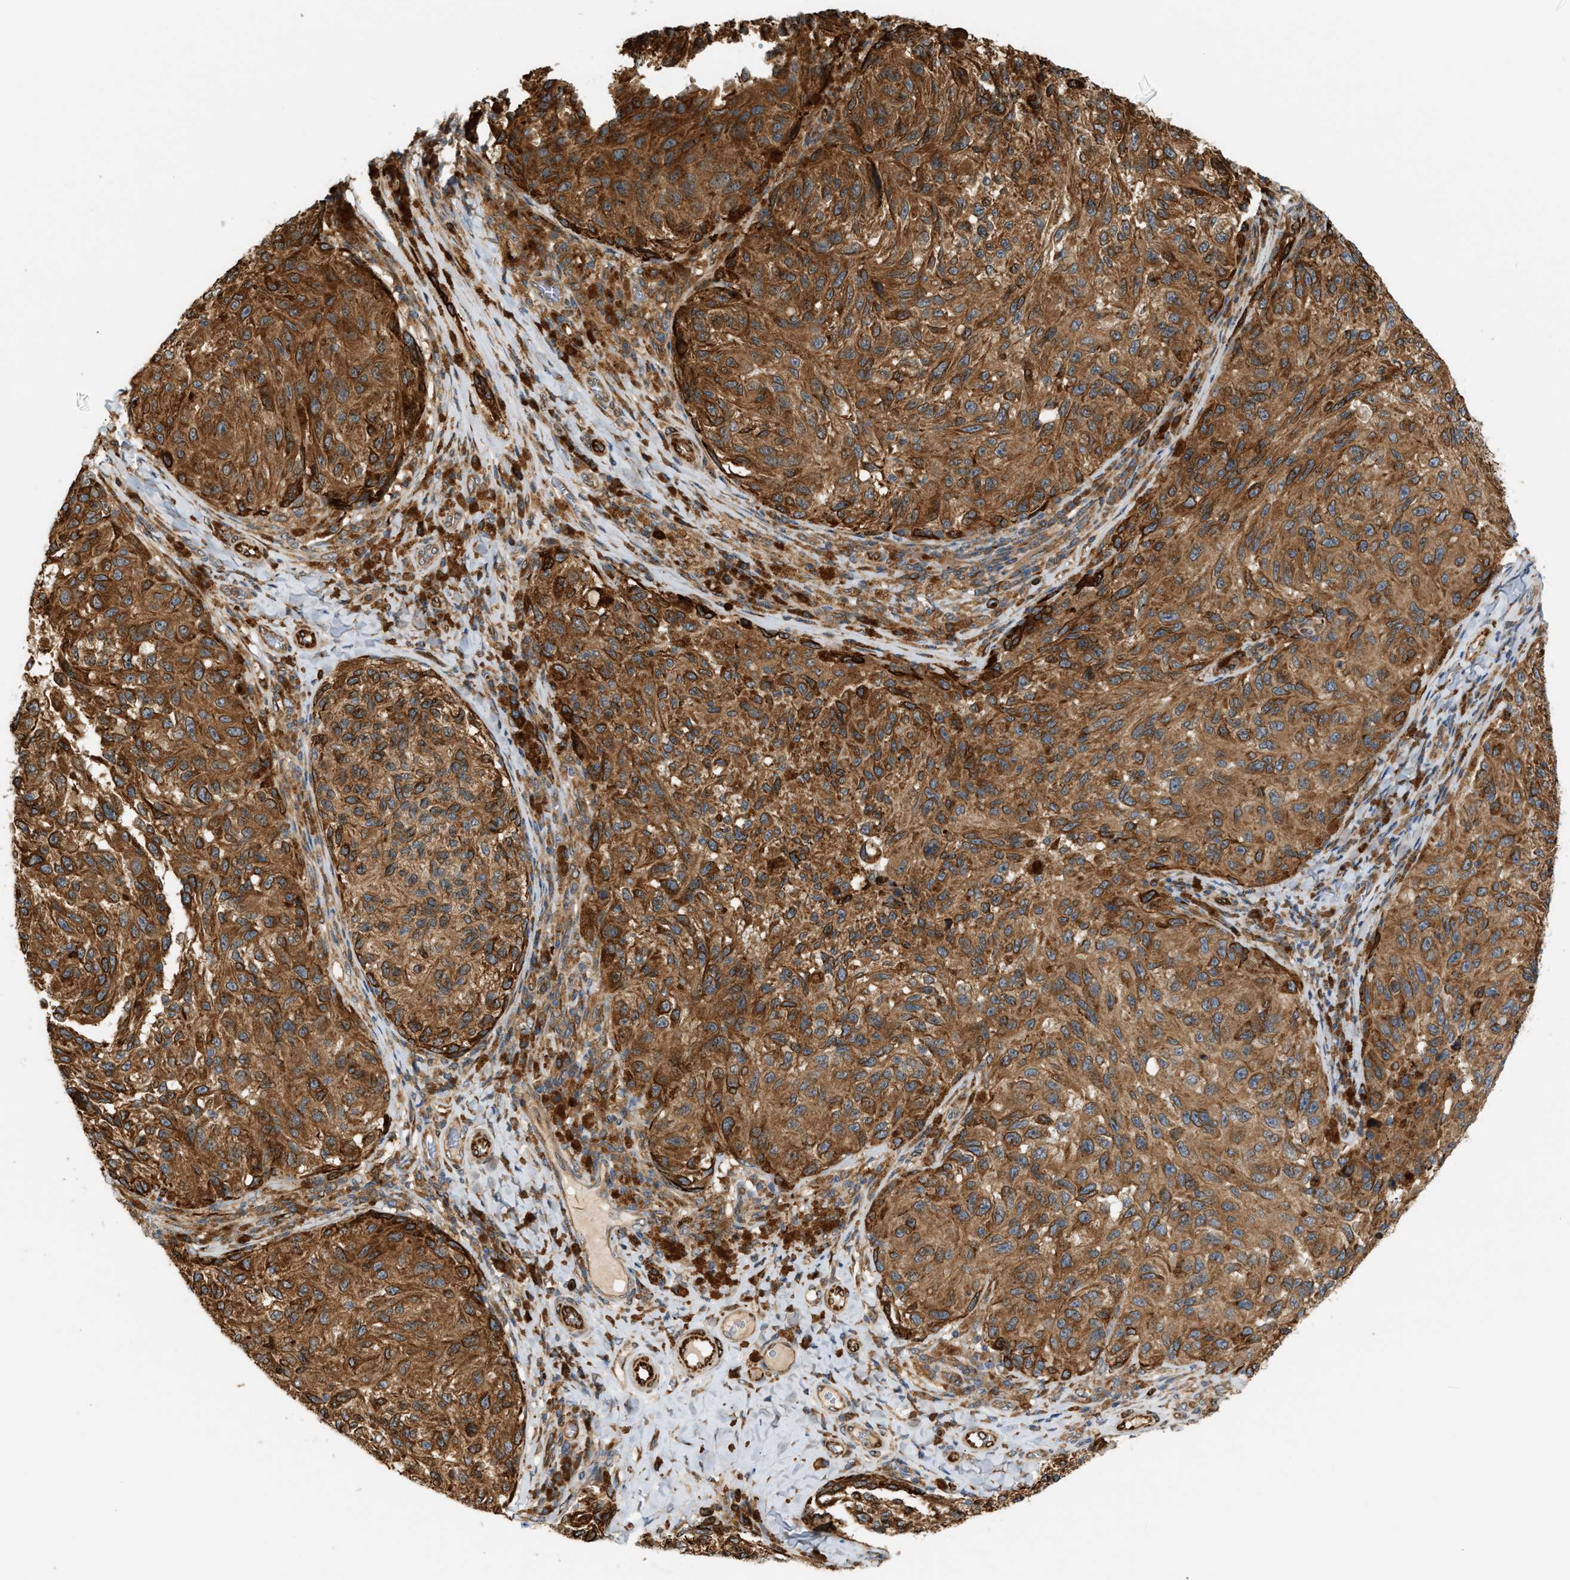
{"staining": {"intensity": "moderate", "quantity": ">75%", "location": "cytoplasmic/membranous"}, "tissue": "melanoma", "cell_type": "Tumor cells", "image_type": "cancer", "snomed": [{"axis": "morphology", "description": "Malignant melanoma, NOS"}, {"axis": "topography", "description": "Skin"}], "caption": "IHC of human malignant melanoma exhibits medium levels of moderate cytoplasmic/membranous staining in about >75% of tumor cells.", "gene": "PLCG2", "patient": {"sex": "female", "age": 73}}